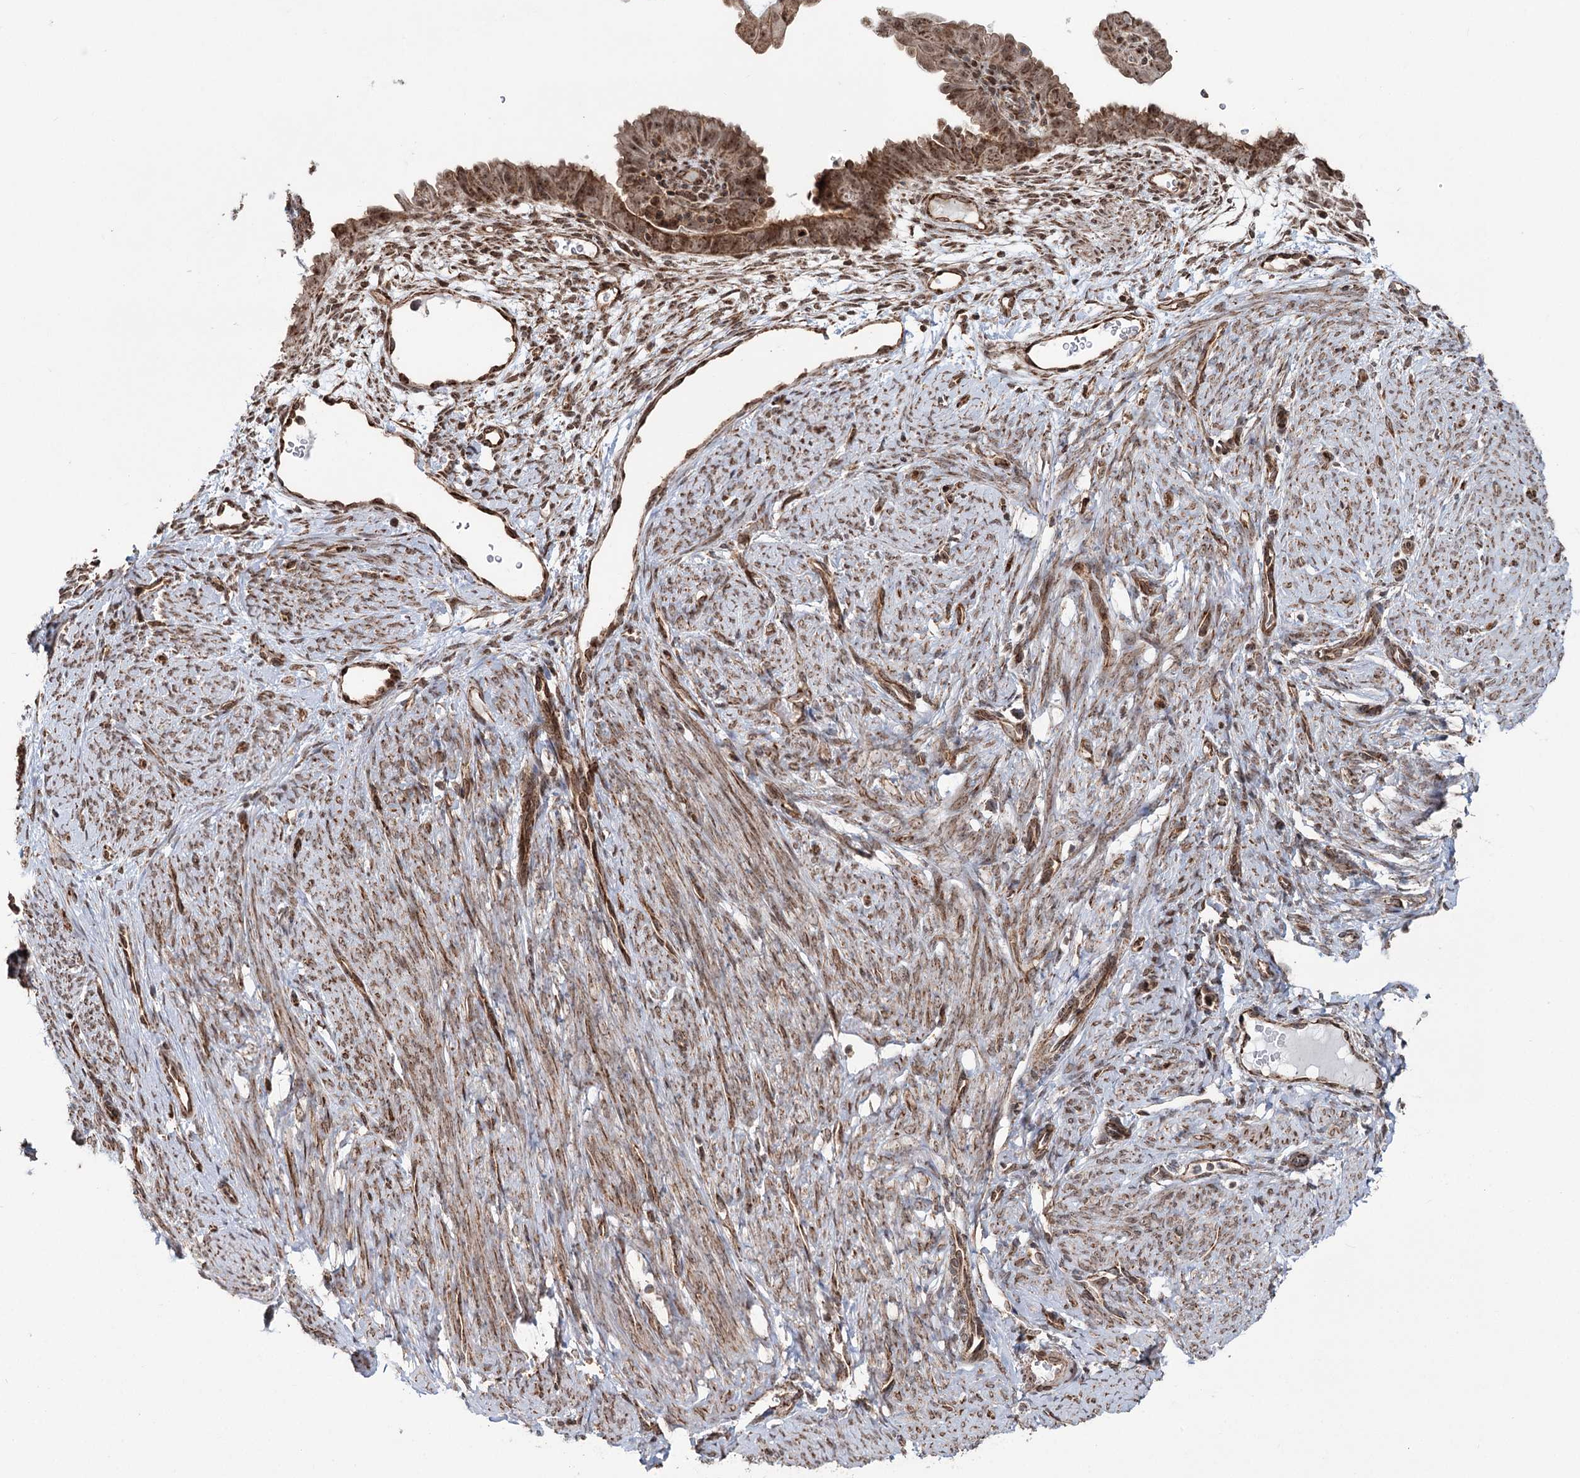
{"staining": {"intensity": "moderate", "quantity": ">75%", "location": "cytoplasmic/membranous,nuclear"}, "tissue": "endometrial cancer", "cell_type": "Tumor cells", "image_type": "cancer", "snomed": [{"axis": "morphology", "description": "Adenocarcinoma, NOS"}, {"axis": "topography", "description": "Endometrium"}], "caption": "Protein expression analysis of human endometrial cancer (adenocarcinoma) reveals moderate cytoplasmic/membranous and nuclear expression in about >75% of tumor cells.", "gene": "STEEP1", "patient": {"sex": "female", "age": 51}}